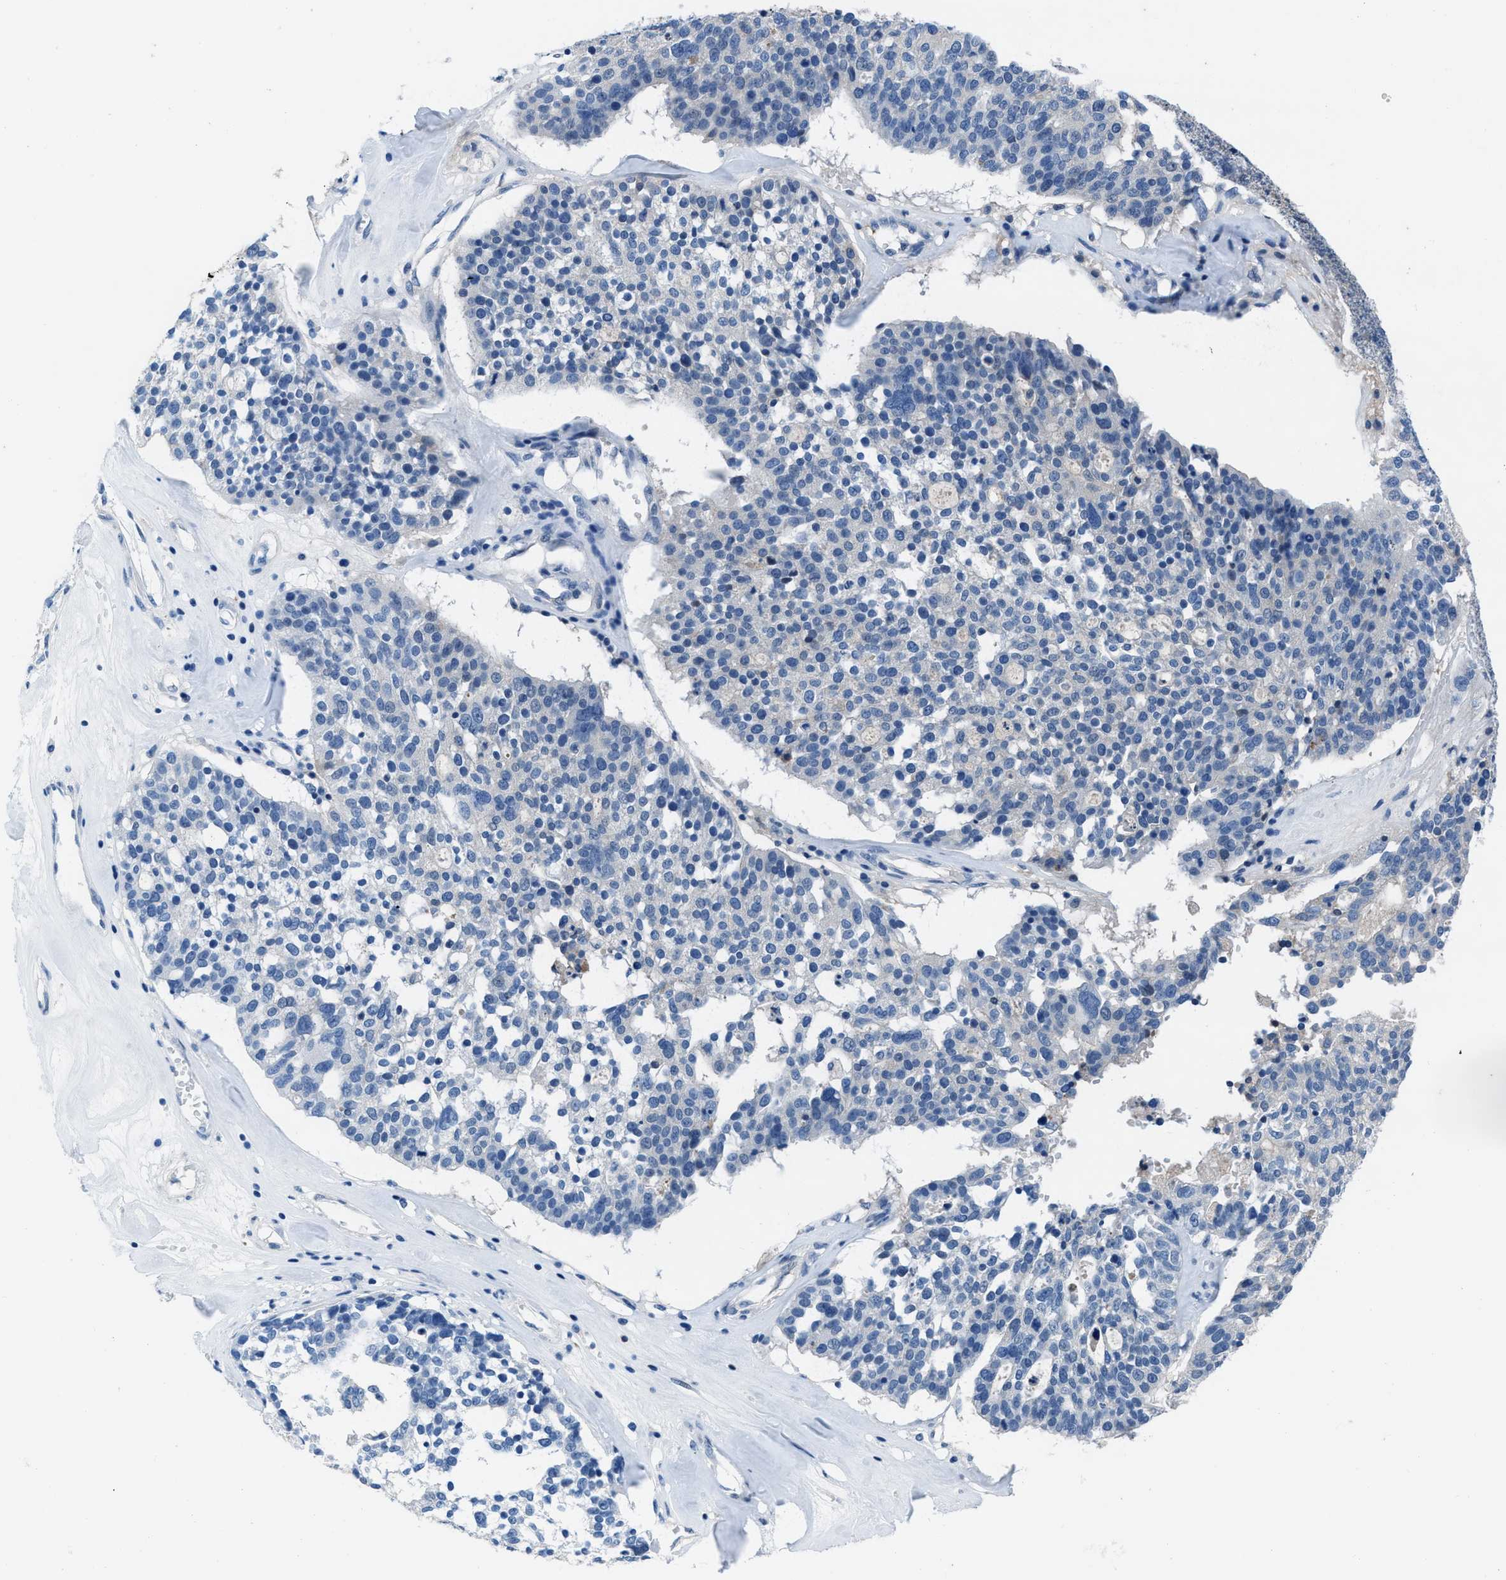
{"staining": {"intensity": "negative", "quantity": "none", "location": "none"}, "tissue": "ovarian cancer", "cell_type": "Tumor cells", "image_type": "cancer", "snomed": [{"axis": "morphology", "description": "Cystadenocarcinoma, serous, NOS"}, {"axis": "topography", "description": "Ovary"}], "caption": "The photomicrograph displays no significant staining in tumor cells of ovarian cancer (serous cystadenocarcinoma).", "gene": "NUDT5", "patient": {"sex": "female", "age": 59}}